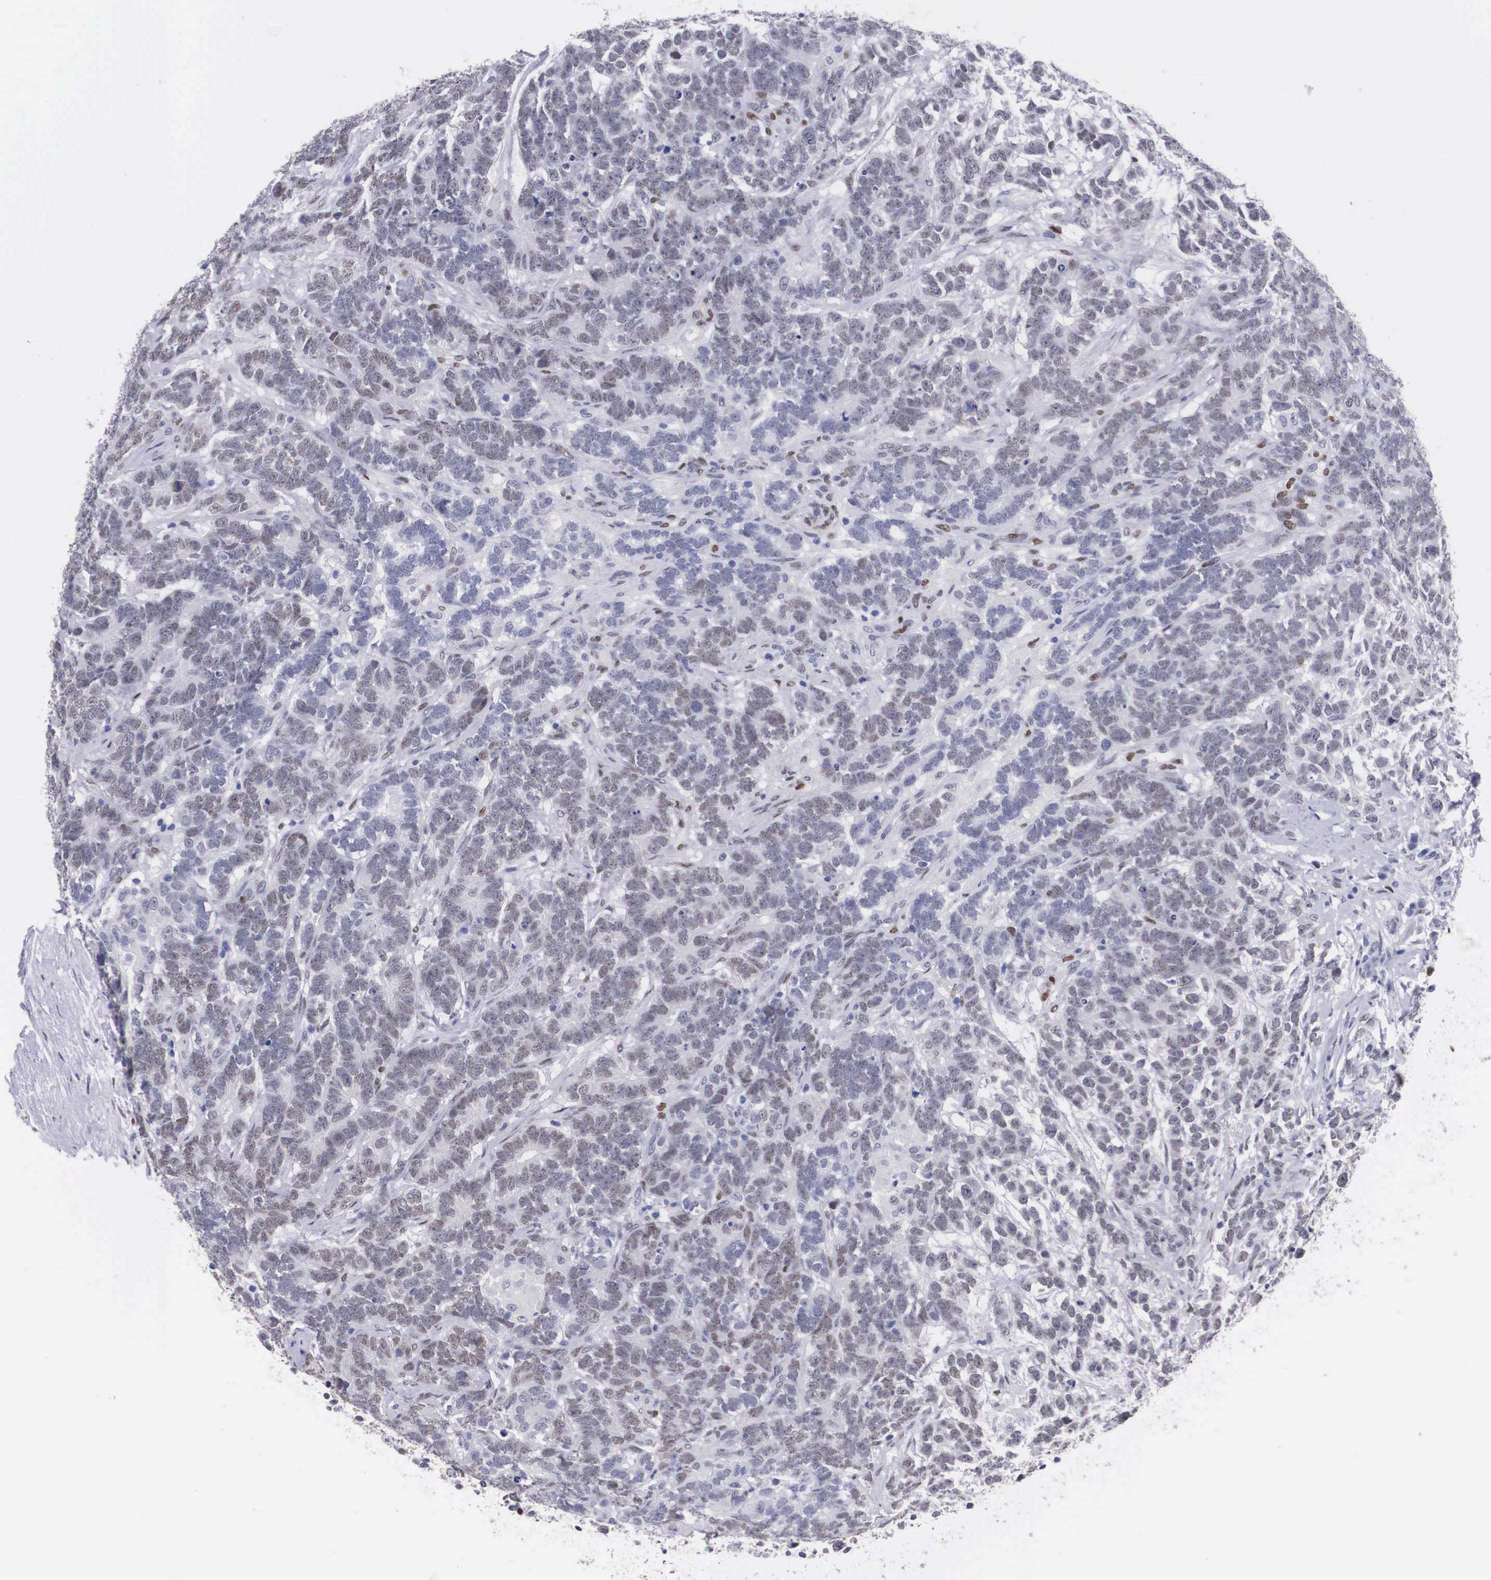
{"staining": {"intensity": "weak", "quantity": "<25%", "location": "nuclear"}, "tissue": "testis cancer", "cell_type": "Tumor cells", "image_type": "cancer", "snomed": [{"axis": "morphology", "description": "Carcinoma, Embryonal, NOS"}, {"axis": "topography", "description": "Testis"}], "caption": "This image is of testis cancer stained with IHC to label a protein in brown with the nuclei are counter-stained blue. There is no positivity in tumor cells. The staining was performed using DAB (3,3'-diaminobenzidine) to visualize the protein expression in brown, while the nuclei were stained in blue with hematoxylin (Magnification: 20x).", "gene": "KHDRBS3", "patient": {"sex": "male", "age": 26}}